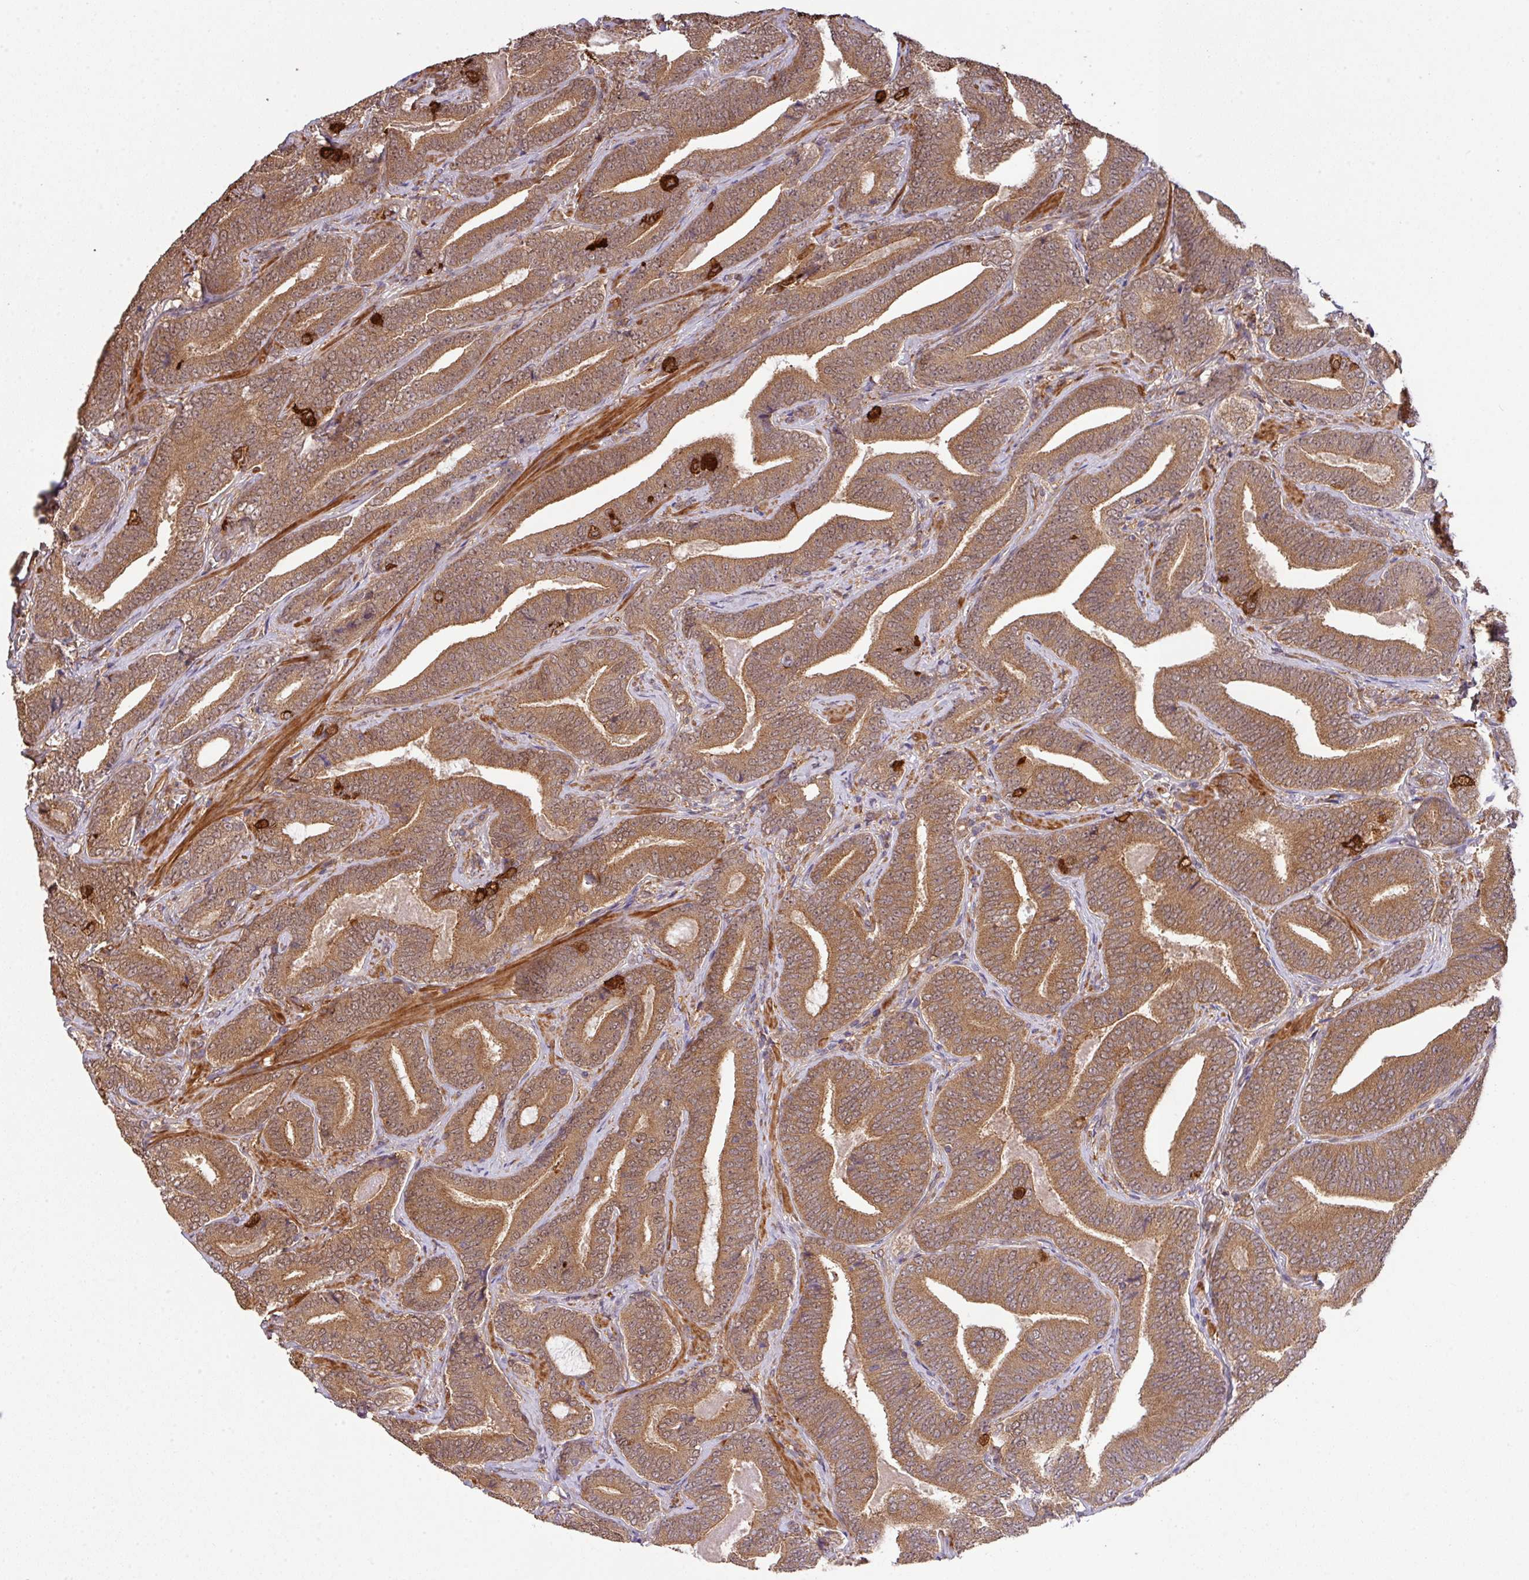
{"staining": {"intensity": "moderate", "quantity": ">75%", "location": "cytoplasmic/membranous,nuclear"}, "tissue": "prostate cancer", "cell_type": "Tumor cells", "image_type": "cancer", "snomed": [{"axis": "morphology", "description": "Adenocarcinoma, Low grade"}, {"axis": "topography", "description": "Prostate and seminal vesicle, NOS"}], "caption": "About >75% of tumor cells in human prostate cancer (adenocarcinoma (low-grade)) show moderate cytoplasmic/membranous and nuclear protein staining as visualized by brown immunohistochemical staining.", "gene": "ARPIN", "patient": {"sex": "male", "age": 61}}